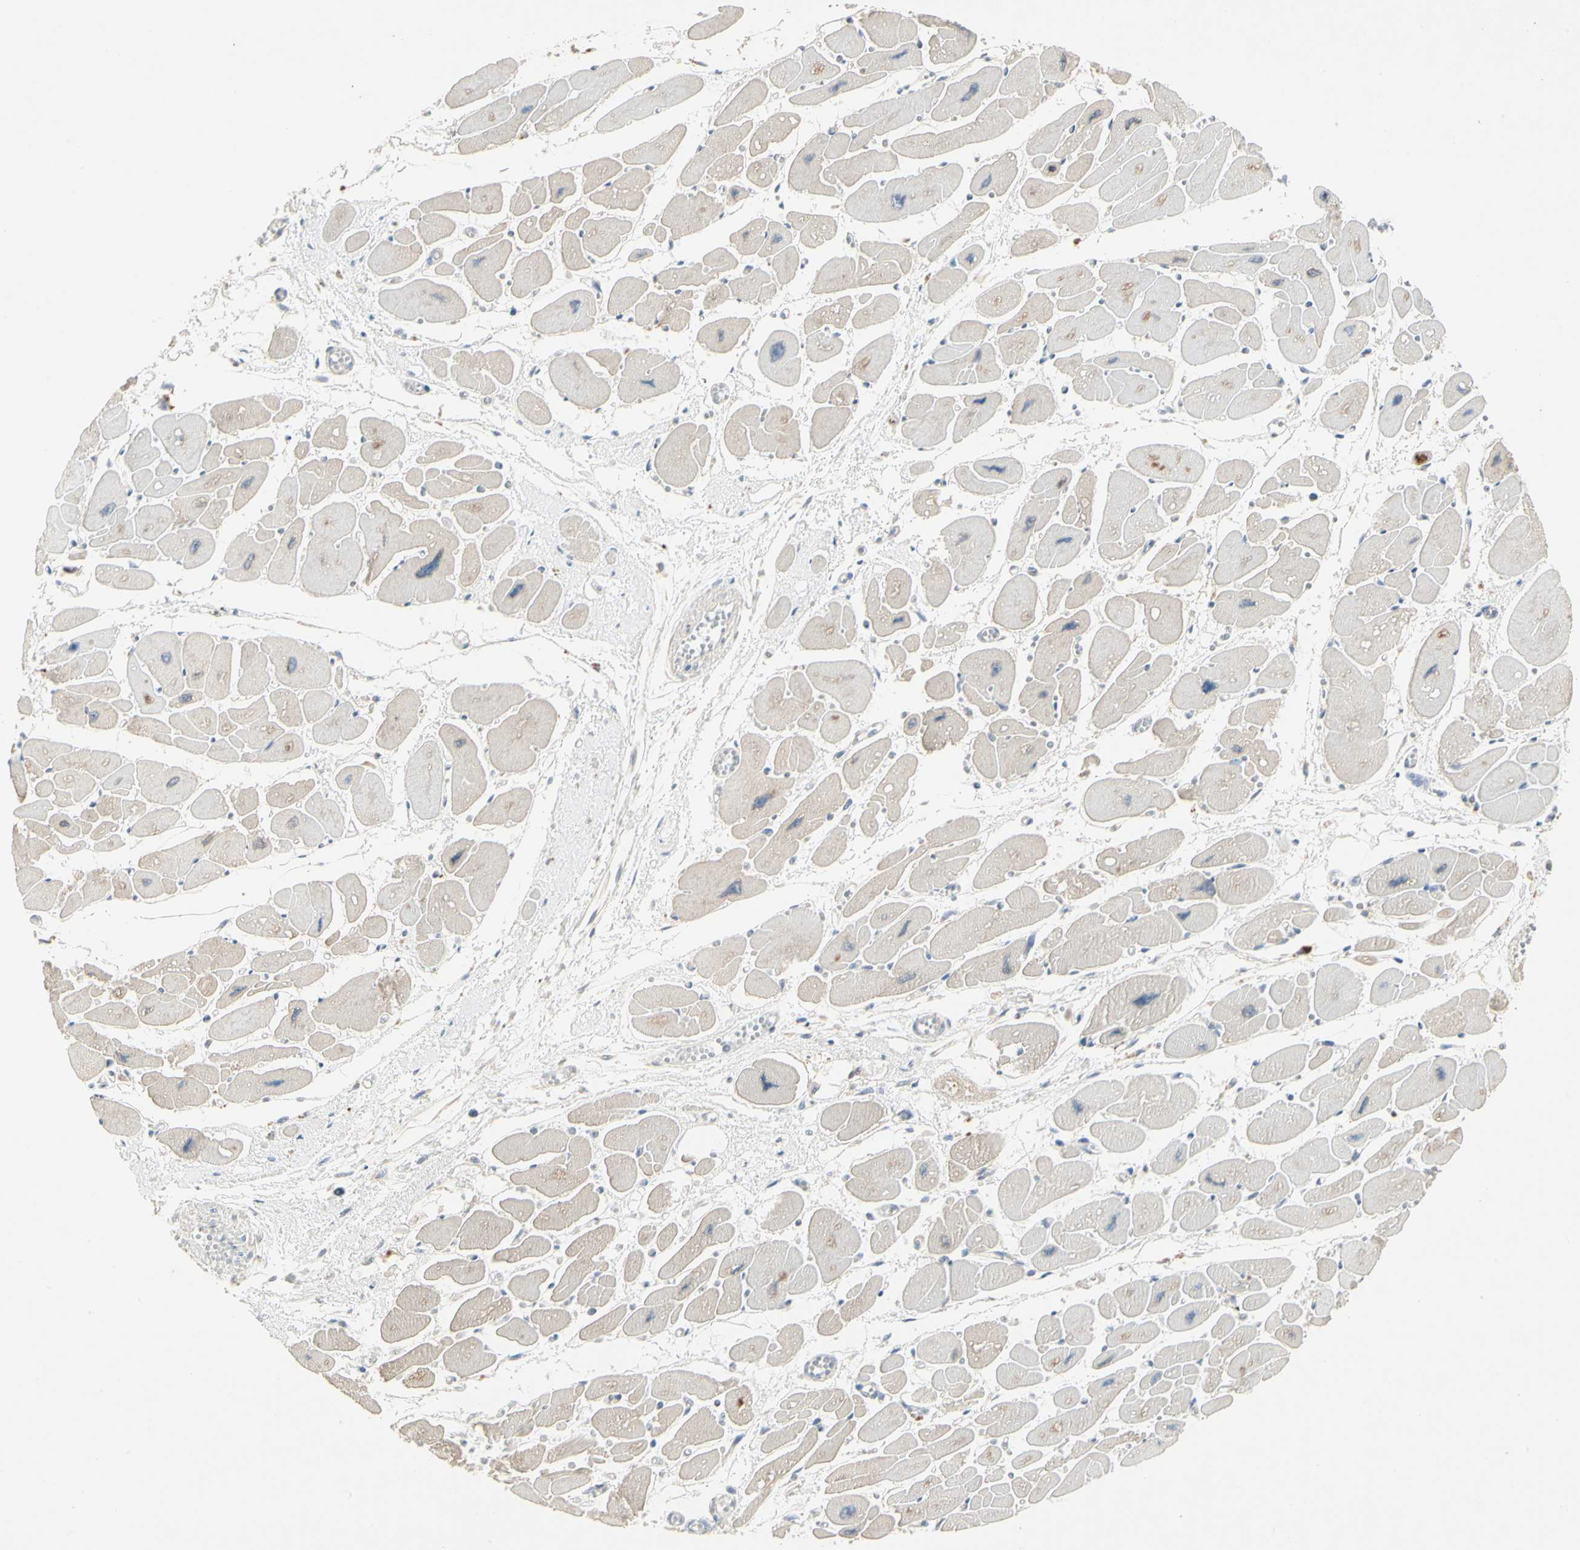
{"staining": {"intensity": "weak", "quantity": "<25%", "location": "cytoplasmic/membranous"}, "tissue": "heart muscle", "cell_type": "Cardiomyocytes", "image_type": "normal", "snomed": [{"axis": "morphology", "description": "Normal tissue, NOS"}, {"axis": "topography", "description": "Heart"}], "caption": "IHC of benign heart muscle displays no positivity in cardiomyocytes. (IHC, brightfield microscopy, high magnification).", "gene": "PRSS21", "patient": {"sex": "female", "age": 54}}